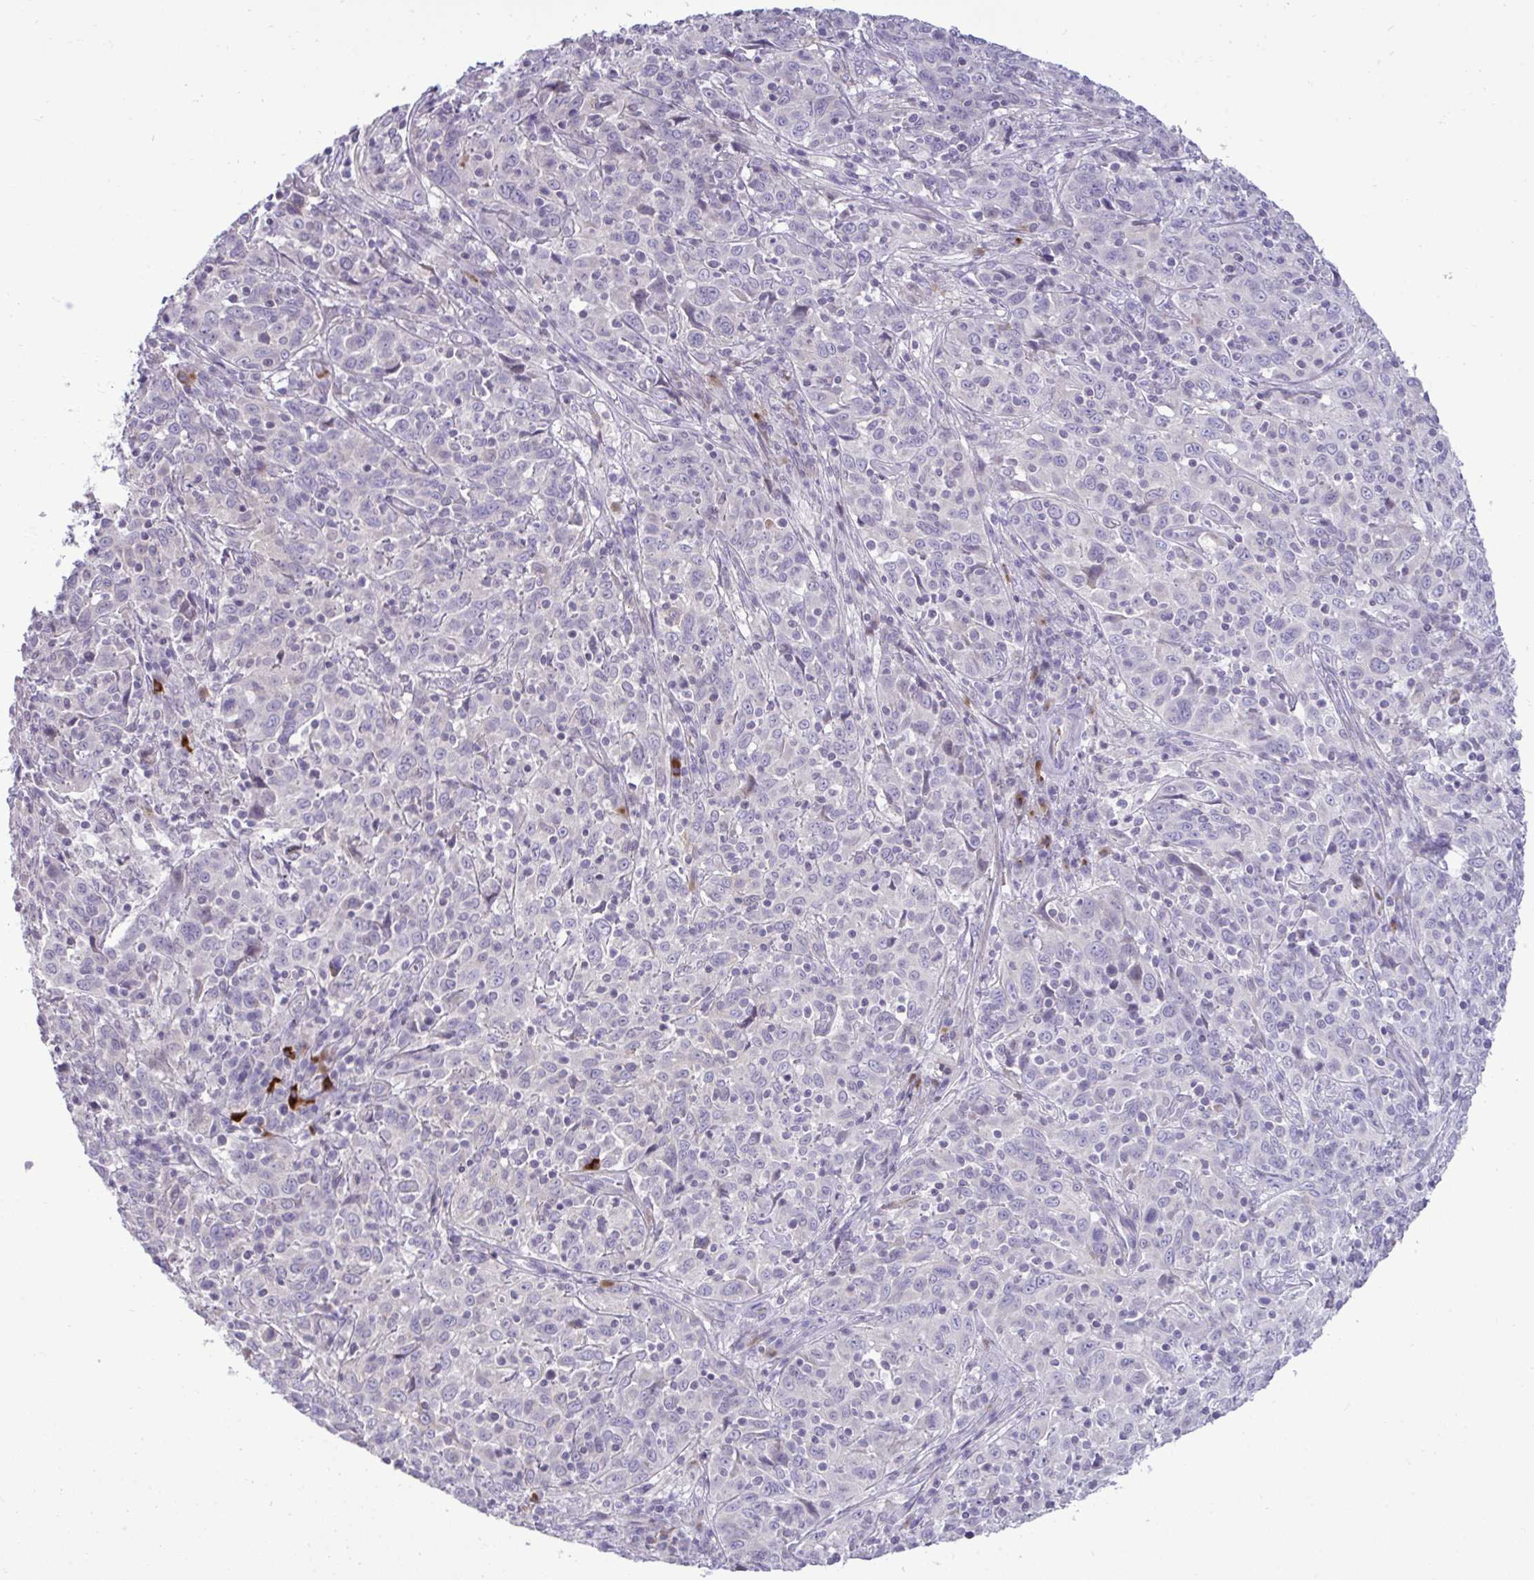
{"staining": {"intensity": "negative", "quantity": "none", "location": "none"}, "tissue": "cervical cancer", "cell_type": "Tumor cells", "image_type": "cancer", "snomed": [{"axis": "morphology", "description": "Squamous cell carcinoma, NOS"}, {"axis": "topography", "description": "Cervix"}], "caption": "This histopathology image is of squamous cell carcinoma (cervical) stained with IHC to label a protein in brown with the nuclei are counter-stained blue. There is no expression in tumor cells. (Brightfield microscopy of DAB (3,3'-diaminobenzidine) immunohistochemistry (IHC) at high magnification).", "gene": "SPAG1", "patient": {"sex": "female", "age": 46}}